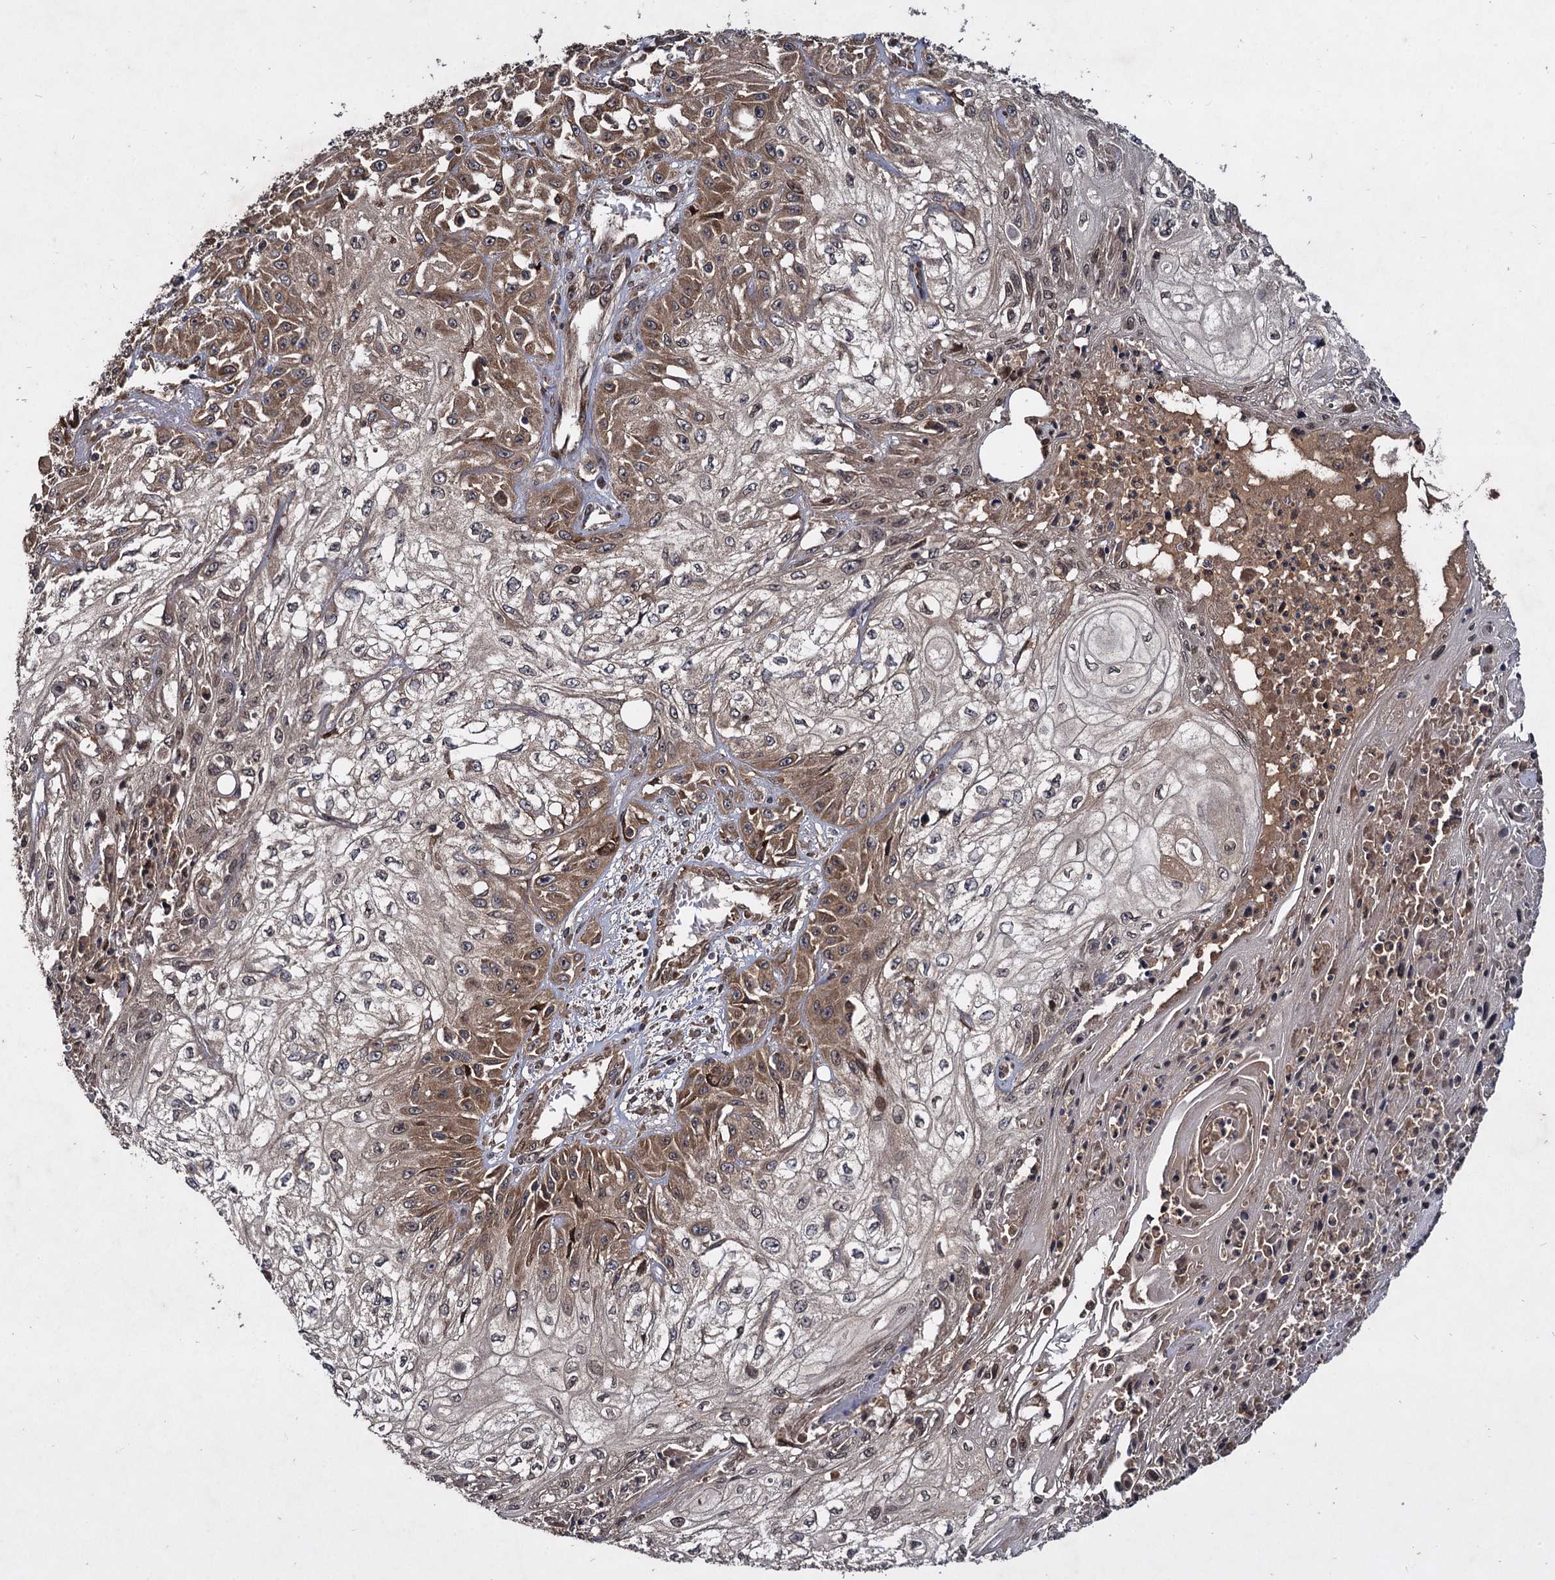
{"staining": {"intensity": "moderate", "quantity": ">75%", "location": "cytoplasmic/membranous"}, "tissue": "skin cancer", "cell_type": "Tumor cells", "image_type": "cancer", "snomed": [{"axis": "morphology", "description": "Squamous cell carcinoma, NOS"}, {"axis": "morphology", "description": "Squamous cell carcinoma, metastatic, NOS"}, {"axis": "topography", "description": "Skin"}, {"axis": "topography", "description": "Lymph node"}], "caption": "An immunohistochemistry (IHC) image of neoplastic tissue is shown. Protein staining in brown highlights moderate cytoplasmic/membranous positivity in skin cancer within tumor cells. Immunohistochemistry stains the protein of interest in brown and the nuclei are stained blue.", "gene": "DCP1B", "patient": {"sex": "male", "age": 75}}